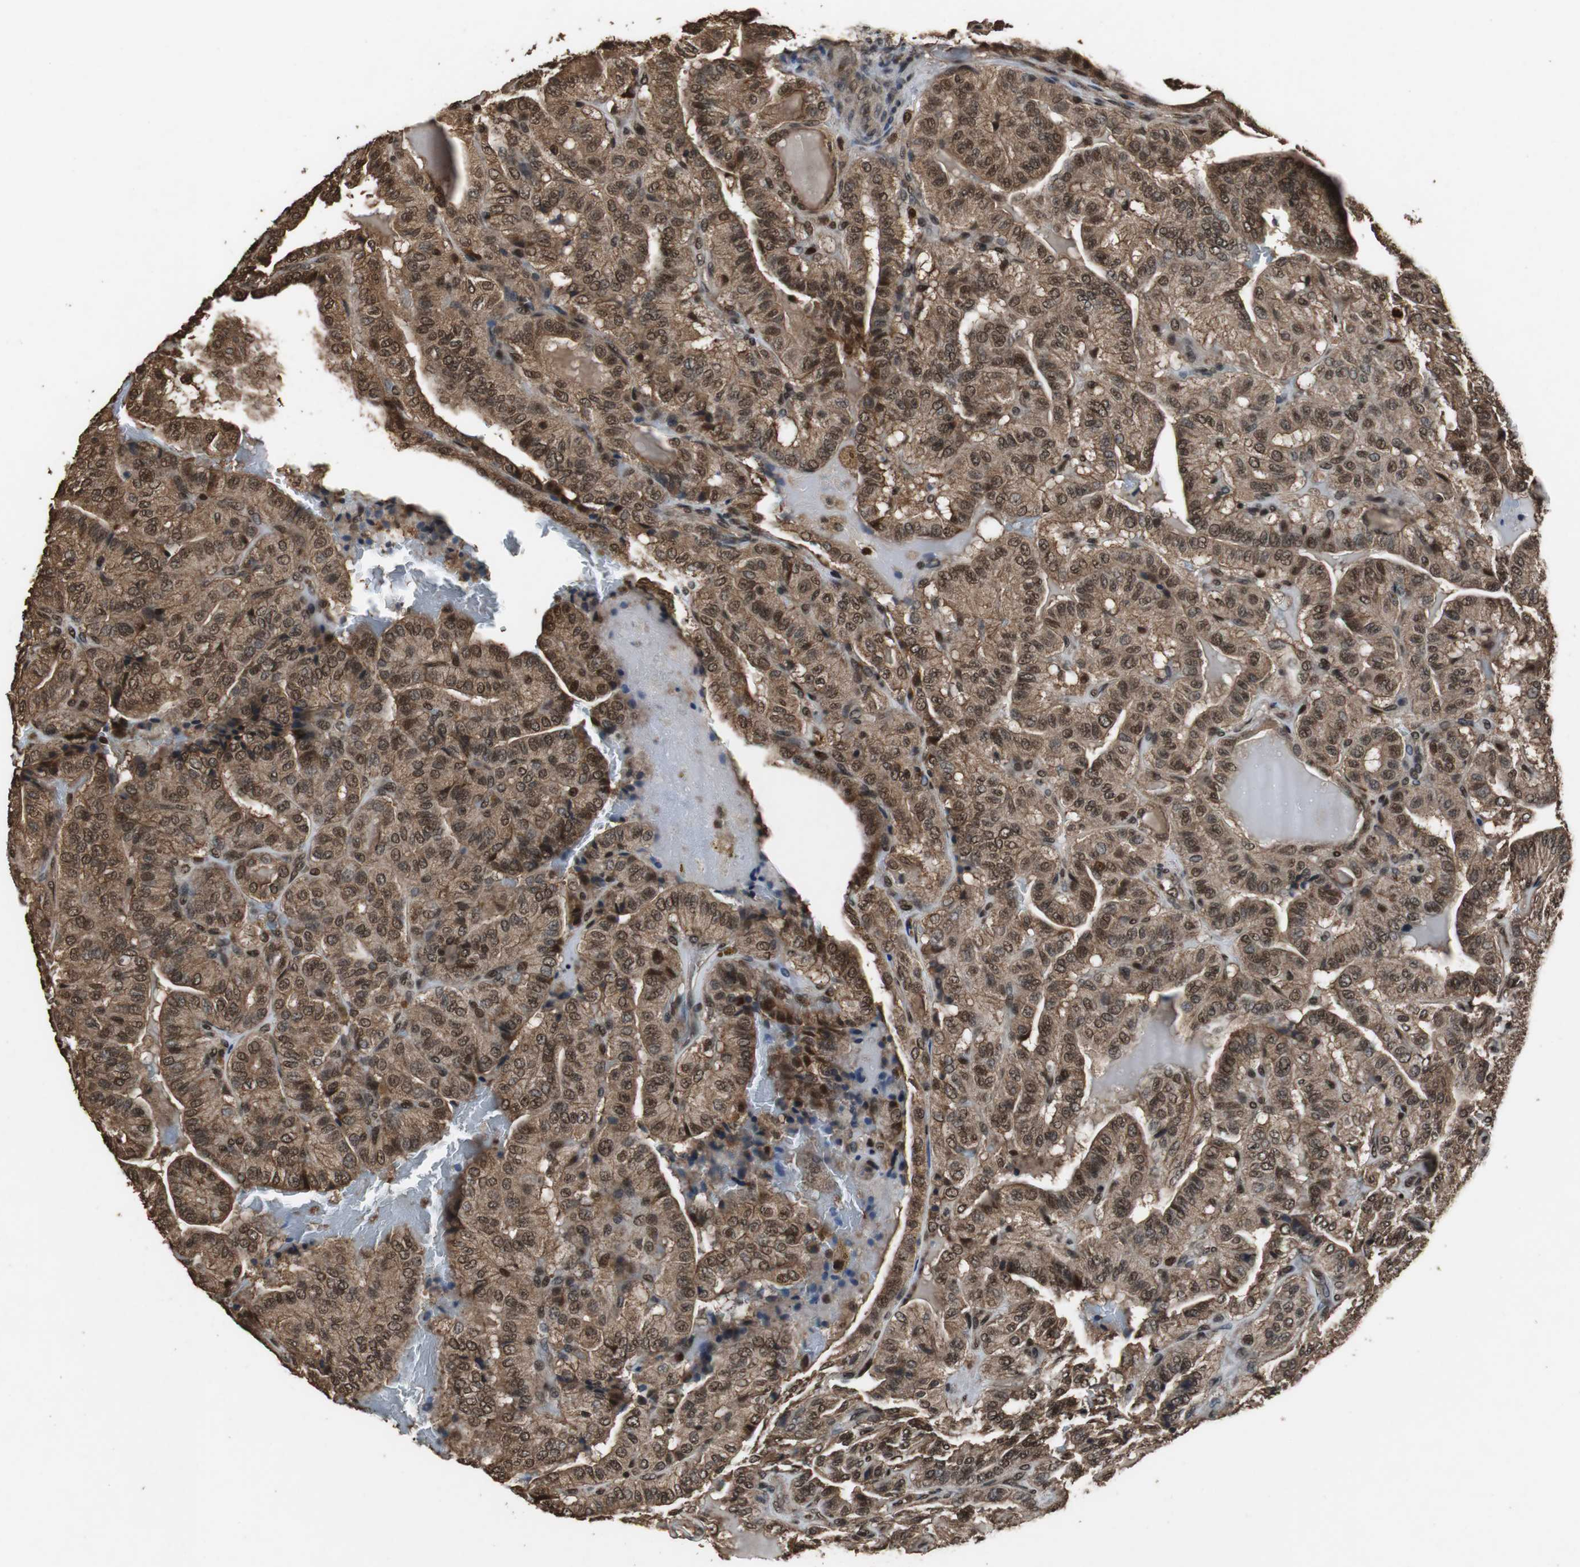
{"staining": {"intensity": "strong", "quantity": ">75%", "location": "cytoplasmic/membranous,nuclear"}, "tissue": "thyroid cancer", "cell_type": "Tumor cells", "image_type": "cancer", "snomed": [{"axis": "morphology", "description": "Papillary adenocarcinoma, NOS"}, {"axis": "topography", "description": "Thyroid gland"}], "caption": "Immunohistochemistry (IHC) of thyroid cancer (papillary adenocarcinoma) demonstrates high levels of strong cytoplasmic/membranous and nuclear staining in approximately >75% of tumor cells.", "gene": "ZNF18", "patient": {"sex": "male", "age": 77}}